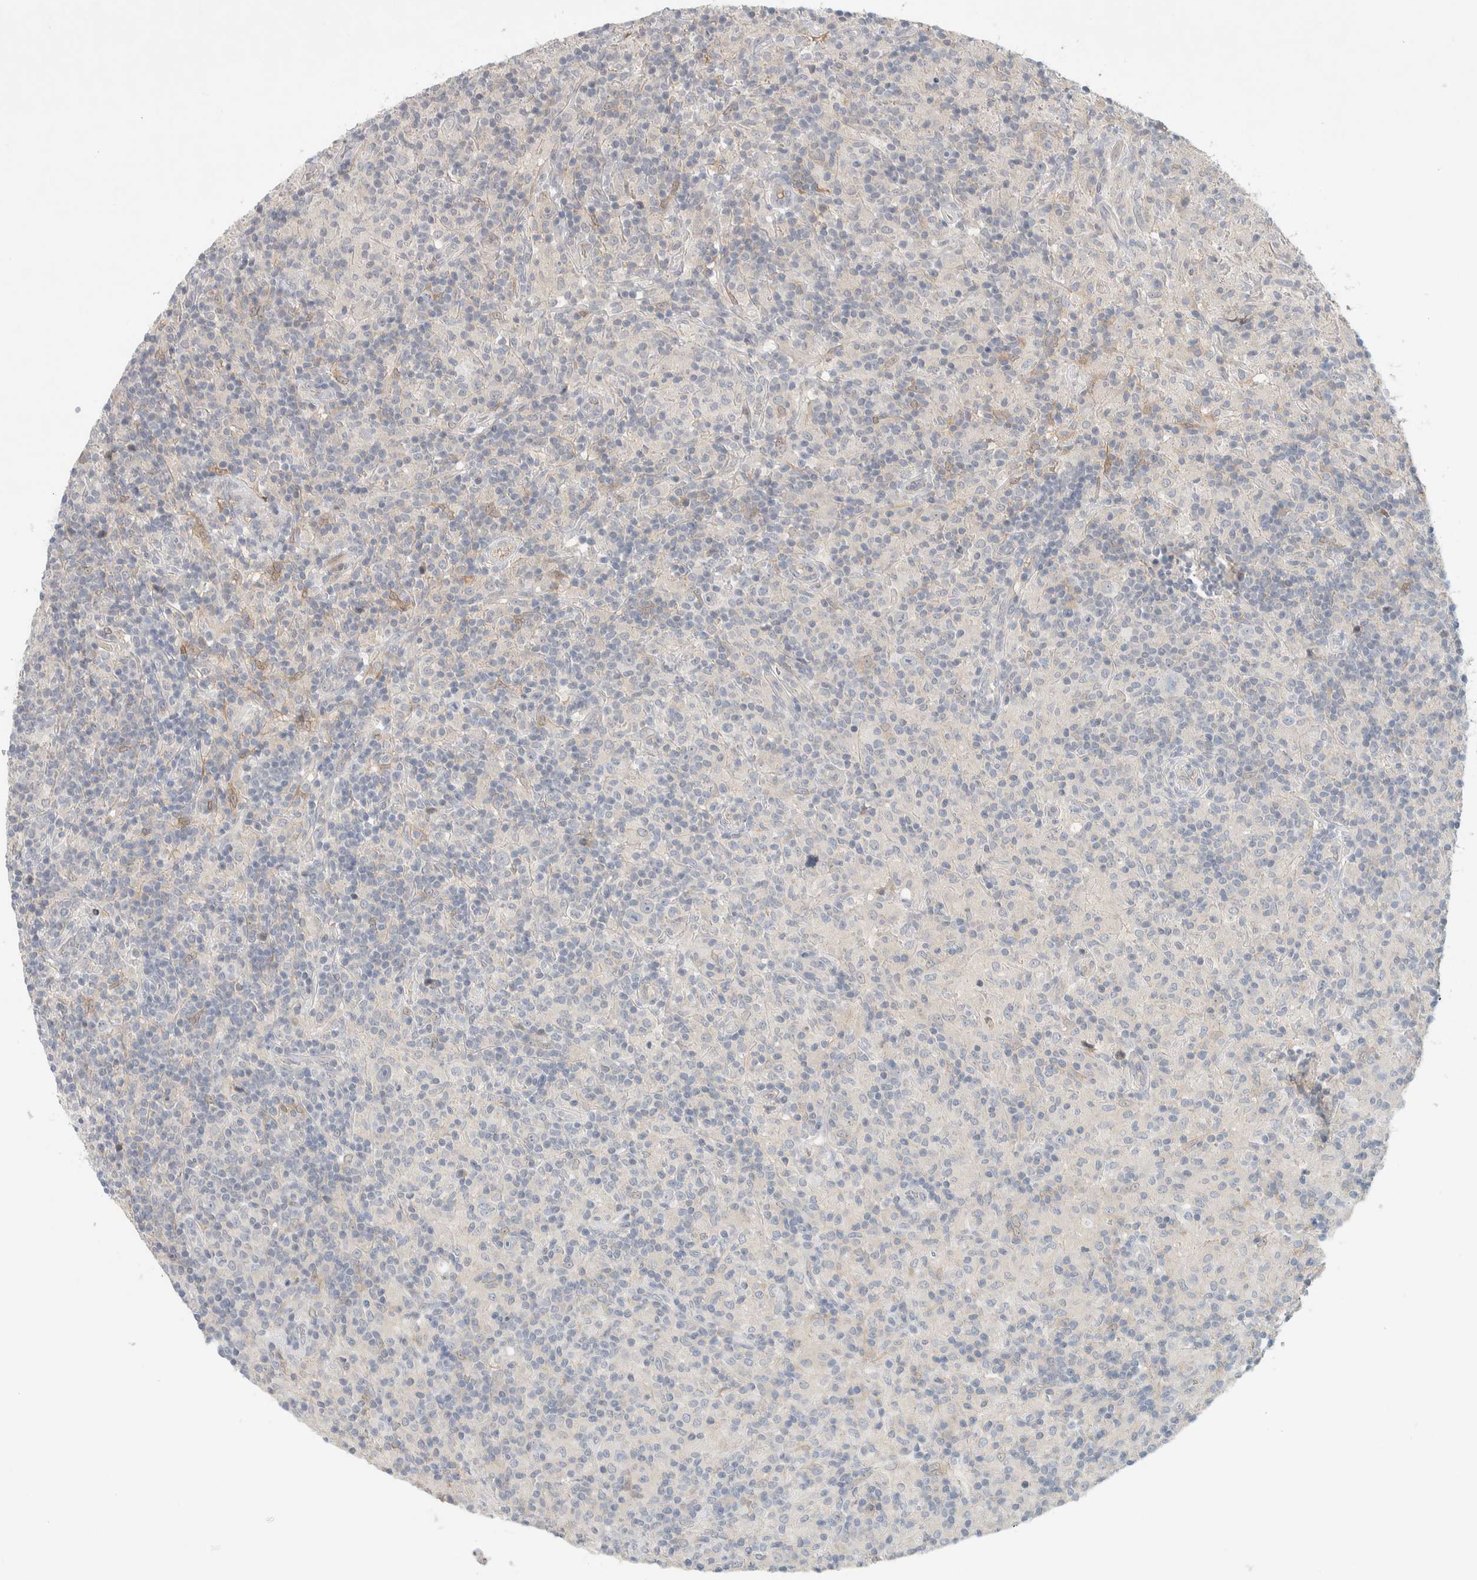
{"staining": {"intensity": "negative", "quantity": "none", "location": "none"}, "tissue": "lymphoma", "cell_type": "Tumor cells", "image_type": "cancer", "snomed": [{"axis": "morphology", "description": "Hodgkin's disease, NOS"}, {"axis": "topography", "description": "Lymph node"}], "caption": "Lymphoma was stained to show a protein in brown. There is no significant positivity in tumor cells.", "gene": "DEPTOR", "patient": {"sex": "male", "age": 70}}